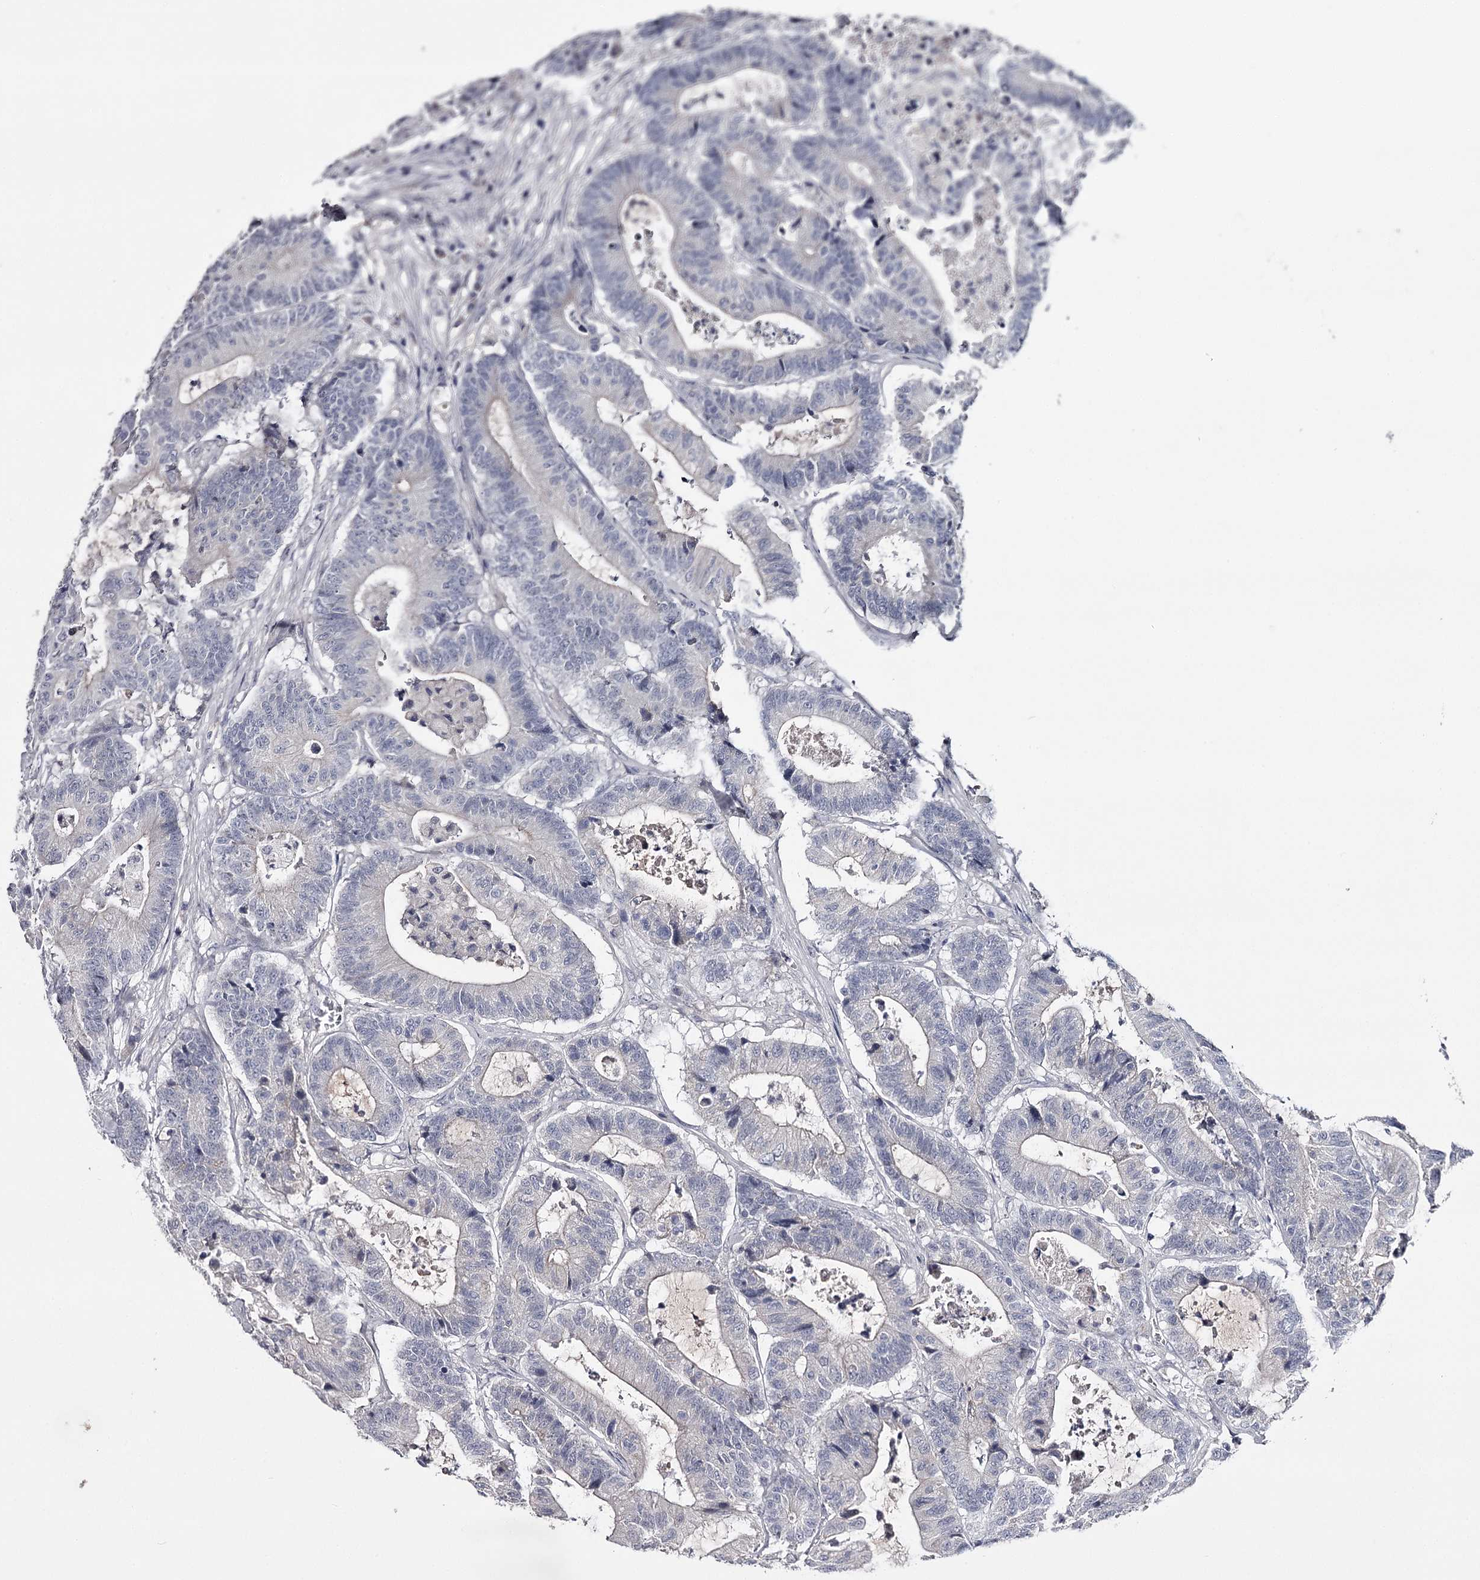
{"staining": {"intensity": "negative", "quantity": "none", "location": "none"}, "tissue": "colorectal cancer", "cell_type": "Tumor cells", "image_type": "cancer", "snomed": [{"axis": "morphology", "description": "Adenocarcinoma, NOS"}, {"axis": "topography", "description": "Colon"}], "caption": "IHC image of human colorectal cancer (adenocarcinoma) stained for a protein (brown), which shows no expression in tumor cells.", "gene": "FDXACB1", "patient": {"sex": "female", "age": 84}}